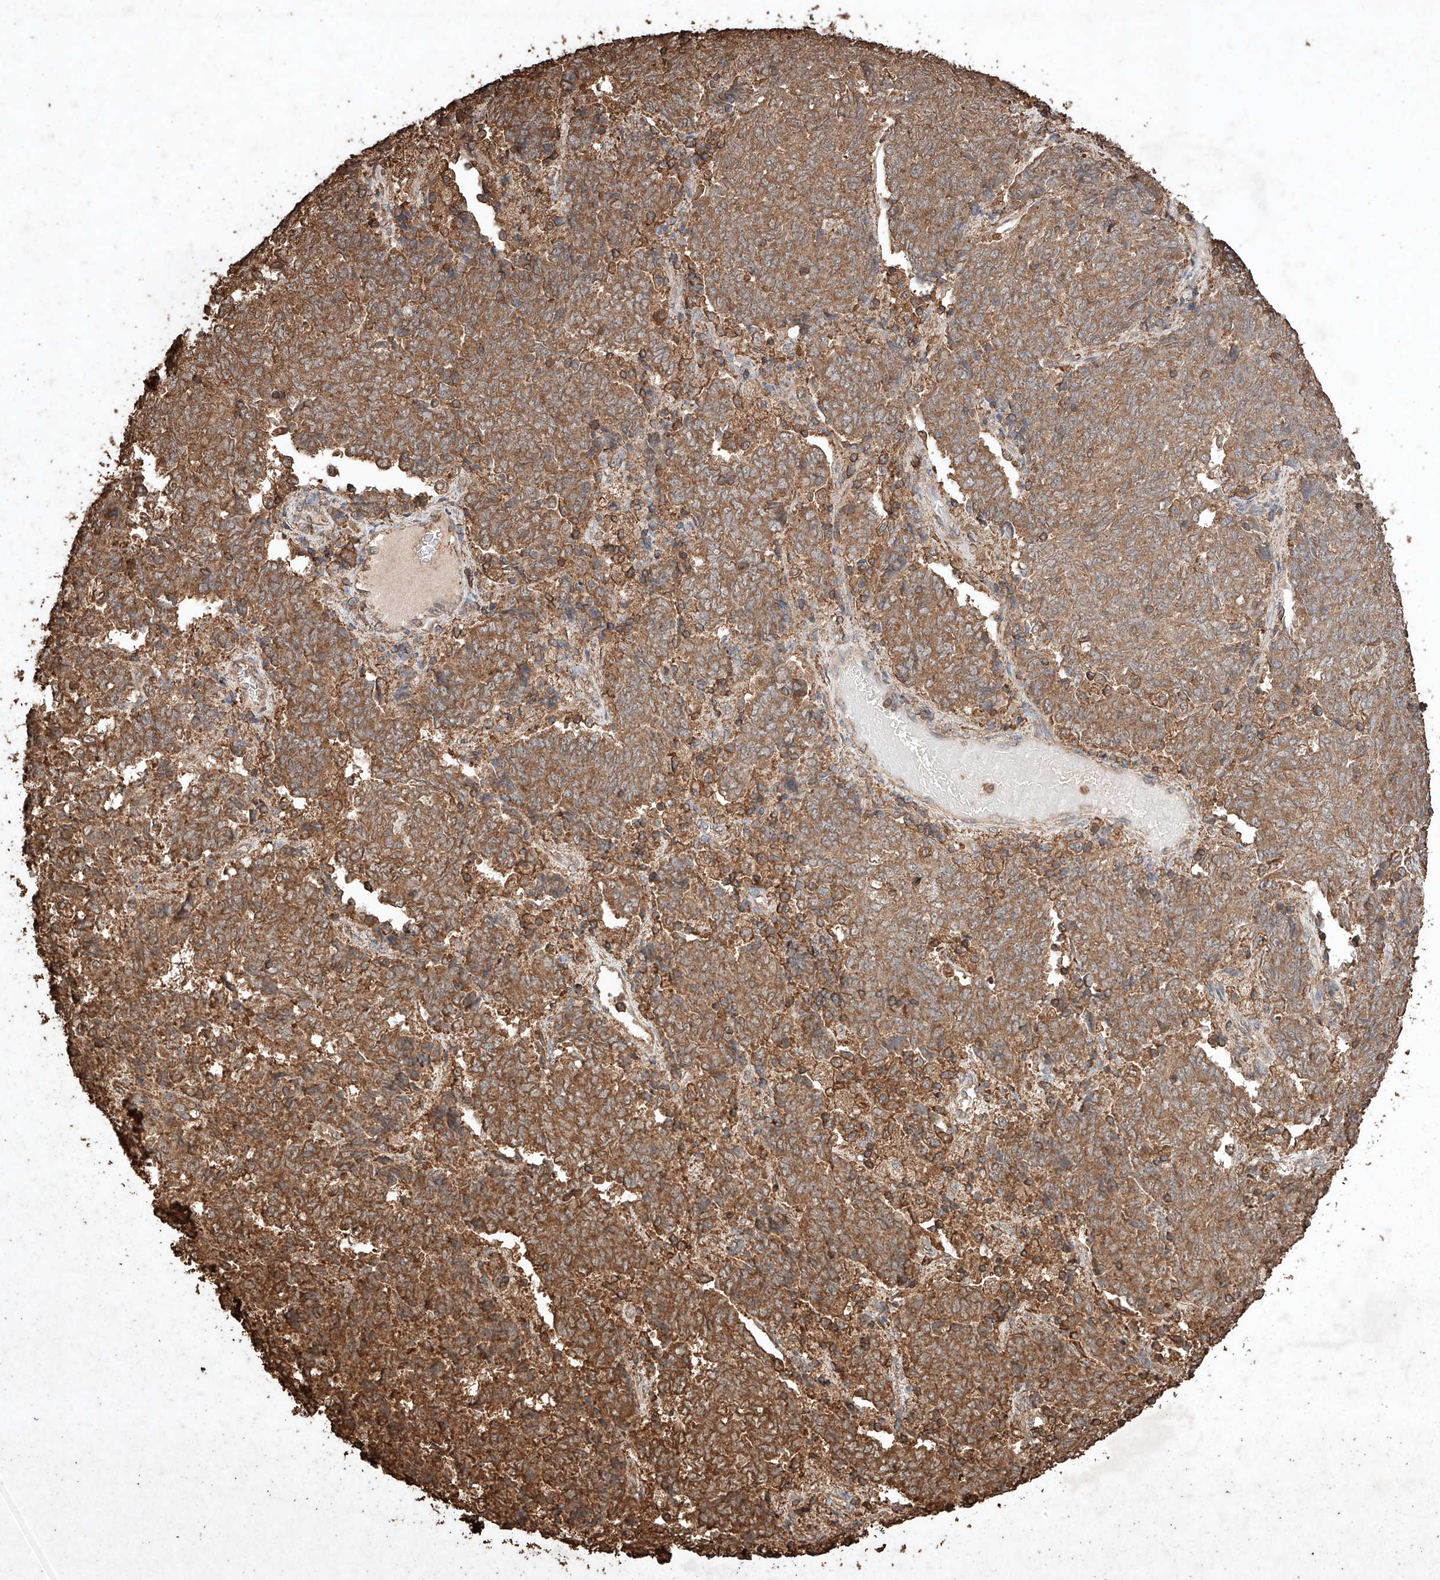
{"staining": {"intensity": "moderate", "quantity": ">75%", "location": "cytoplasmic/membranous"}, "tissue": "endometrial cancer", "cell_type": "Tumor cells", "image_type": "cancer", "snomed": [{"axis": "morphology", "description": "Adenocarcinoma, NOS"}, {"axis": "topography", "description": "Endometrium"}], "caption": "Immunohistochemical staining of human endometrial cancer (adenocarcinoma) reveals medium levels of moderate cytoplasmic/membranous protein positivity in approximately >75% of tumor cells.", "gene": "M6PR", "patient": {"sex": "female", "age": 80}}